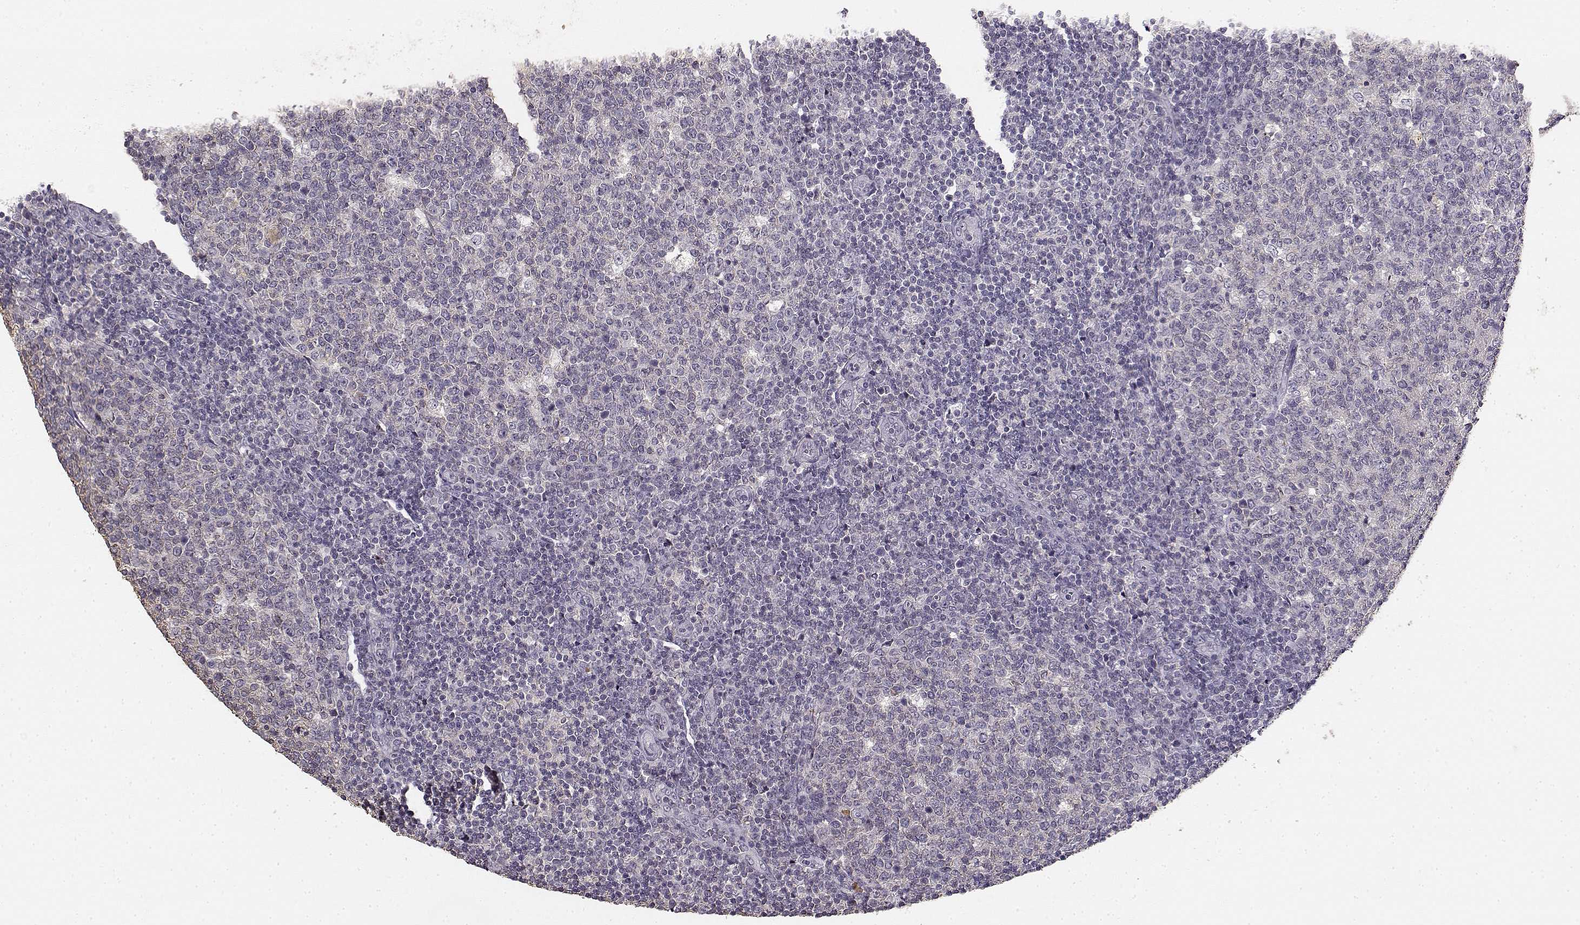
{"staining": {"intensity": "negative", "quantity": "none", "location": "none"}, "tissue": "tonsil", "cell_type": "Germinal center cells", "image_type": "normal", "snomed": [{"axis": "morphology", "description": "Normal tissue, NOS"}, {"axis": "topography", "description": "Tonsil"}], "caption": "DAB (3,3'-diaminobenzidine) immunohistochemical staining of unremarkable human tonsil exhibits no significant positivity in germinal center cells. The staining is performed using DAB brown chromogen with nuclei counter-stained in using hematoxylin.", "gene": "UROC1", "patient": {"sex": "female", "age": 13}}